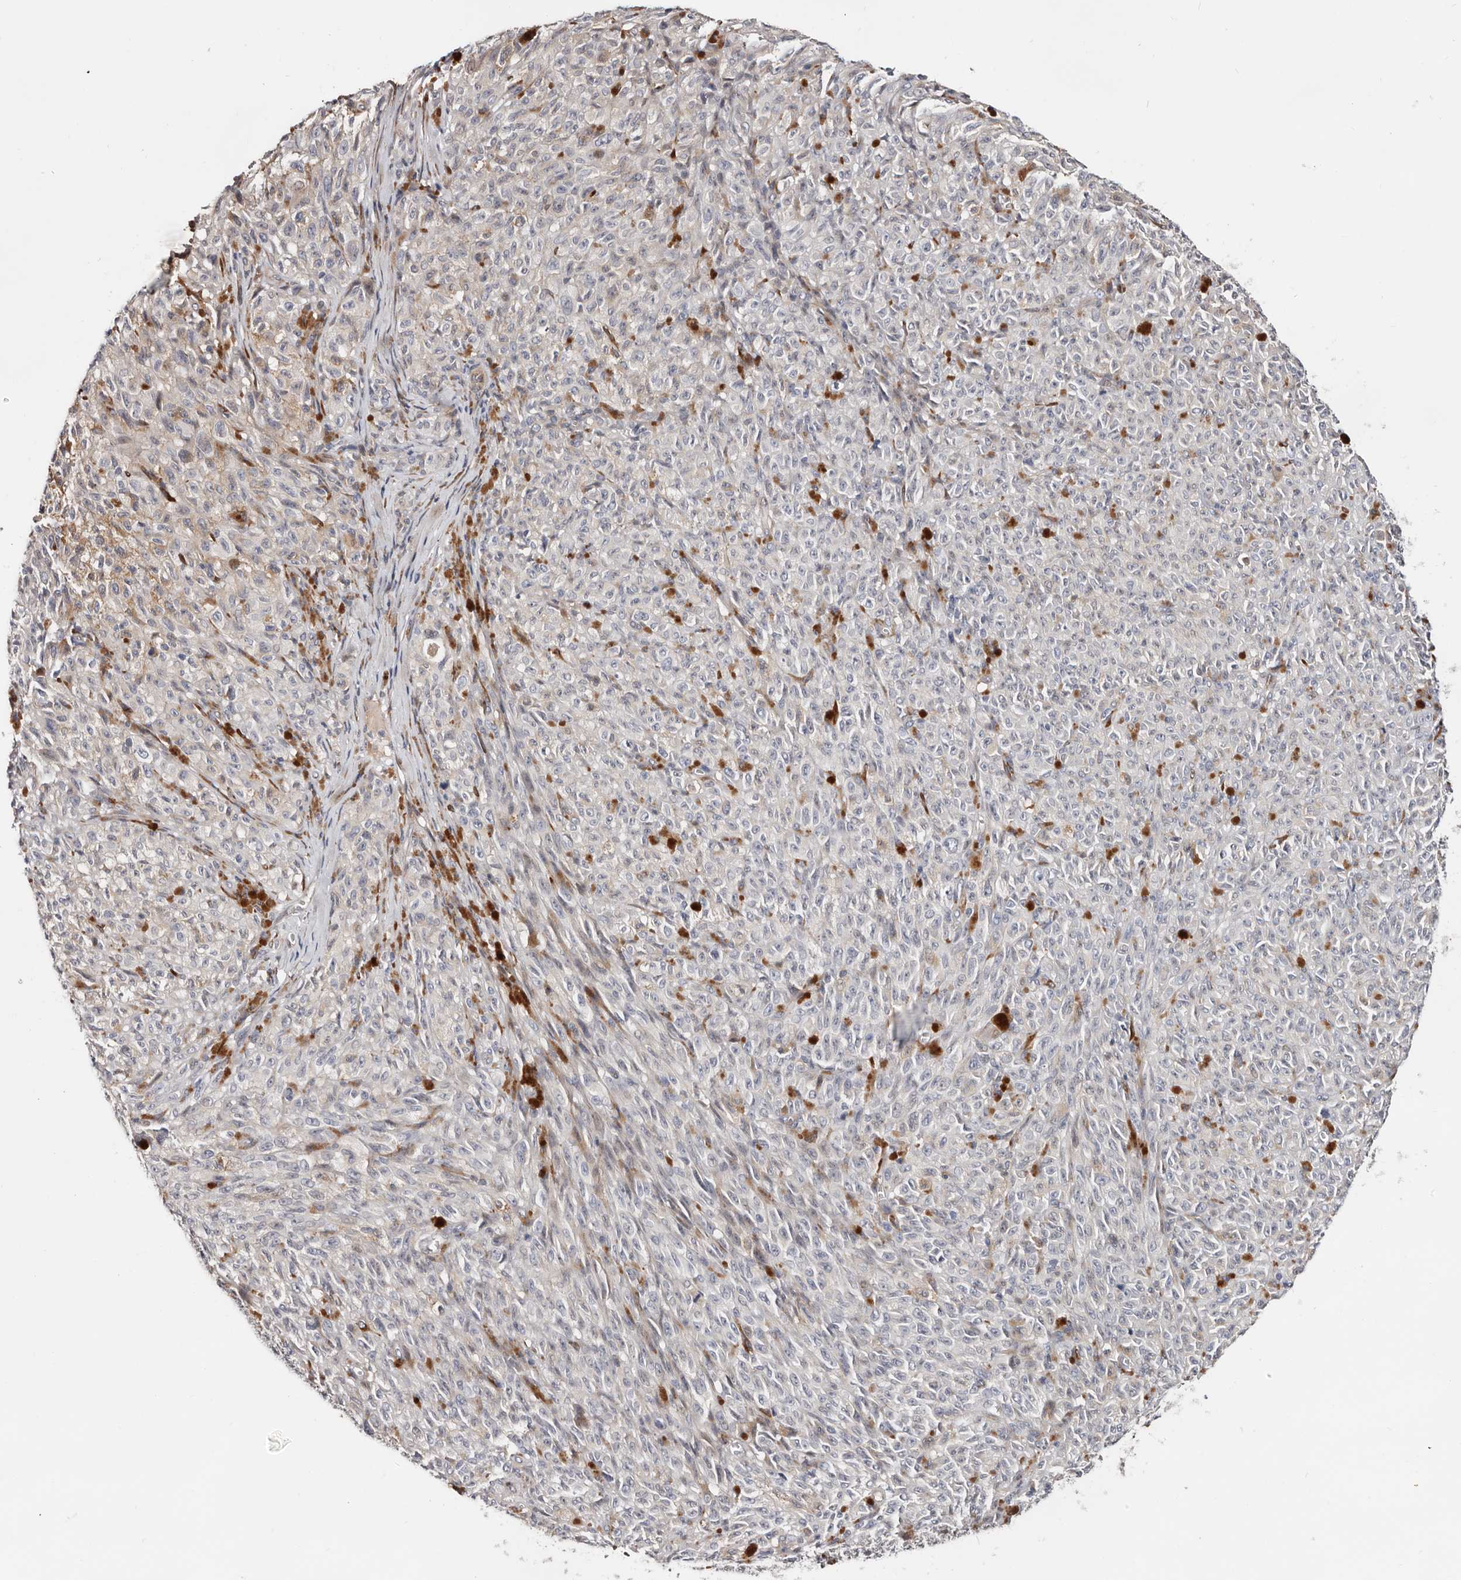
{"staining": {"intensity": "negative", "quantity": "none", "location": "none"}, "tissue": "melanoma", "cell_type": "Tumor cells", "image_type": "cancer", "snomed": [{"axis": "morphology", "description": "Malignant melanoma, NOS"}, {"axis": "topography", "description": "Skin"}], "caption": "High power microscopy image of an IHC photomicrograph of malignant melanoma, revealing no significant staining in tumor cells.", "gene": "USH1C", "patient": {"sex": "female", "age": 82}}